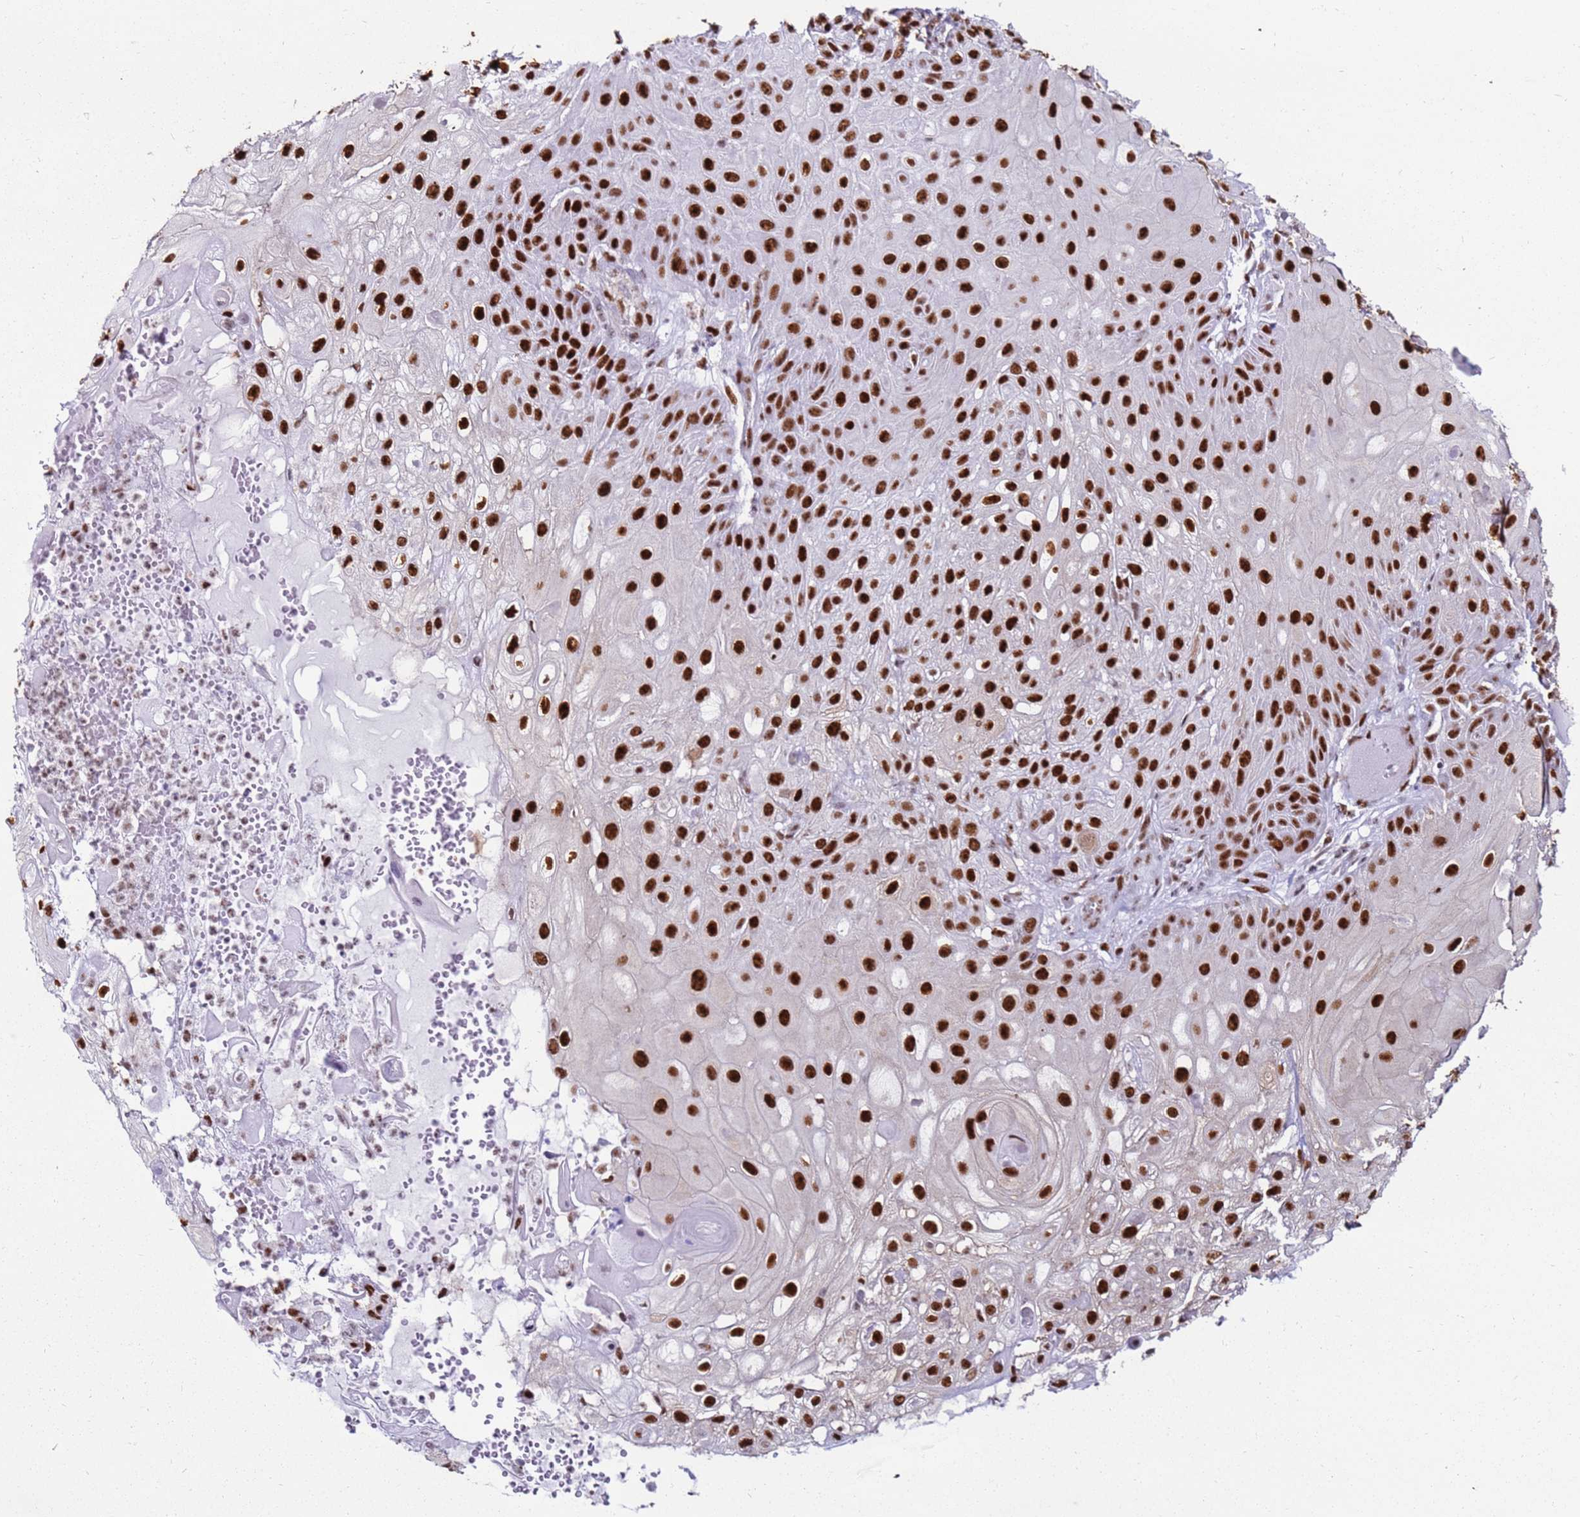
{"staining": {"intensity": "strong", "quantity": ">75%", "location": "nuclear"}, "tissue": "skin cancer", "cell_type": "Tumor cells", "image_type": "cancer", "snomed": [{"axis": "morphology", "description": "Normal tissue, NOS"}, {"axis": "morphology", "description": "Squamous cell carcinoma, NOS"}, {"axis": "topography", "description": "Skin"}, {"axis": "topography", "description": "Cartilage tissue"}], "caption": "High-magnification brightfield microscopy of squamous cell carcinoma (skin) stained with DAB (3,3'-diaminobenzidine) (brown) and counterstained with hematoxylin (blue). tumor cells exhibit strong nuclear positivity is seen in about>75% of cells.", "gene": "KPNA4", "patient": {"sex": "female", "age": 79}}